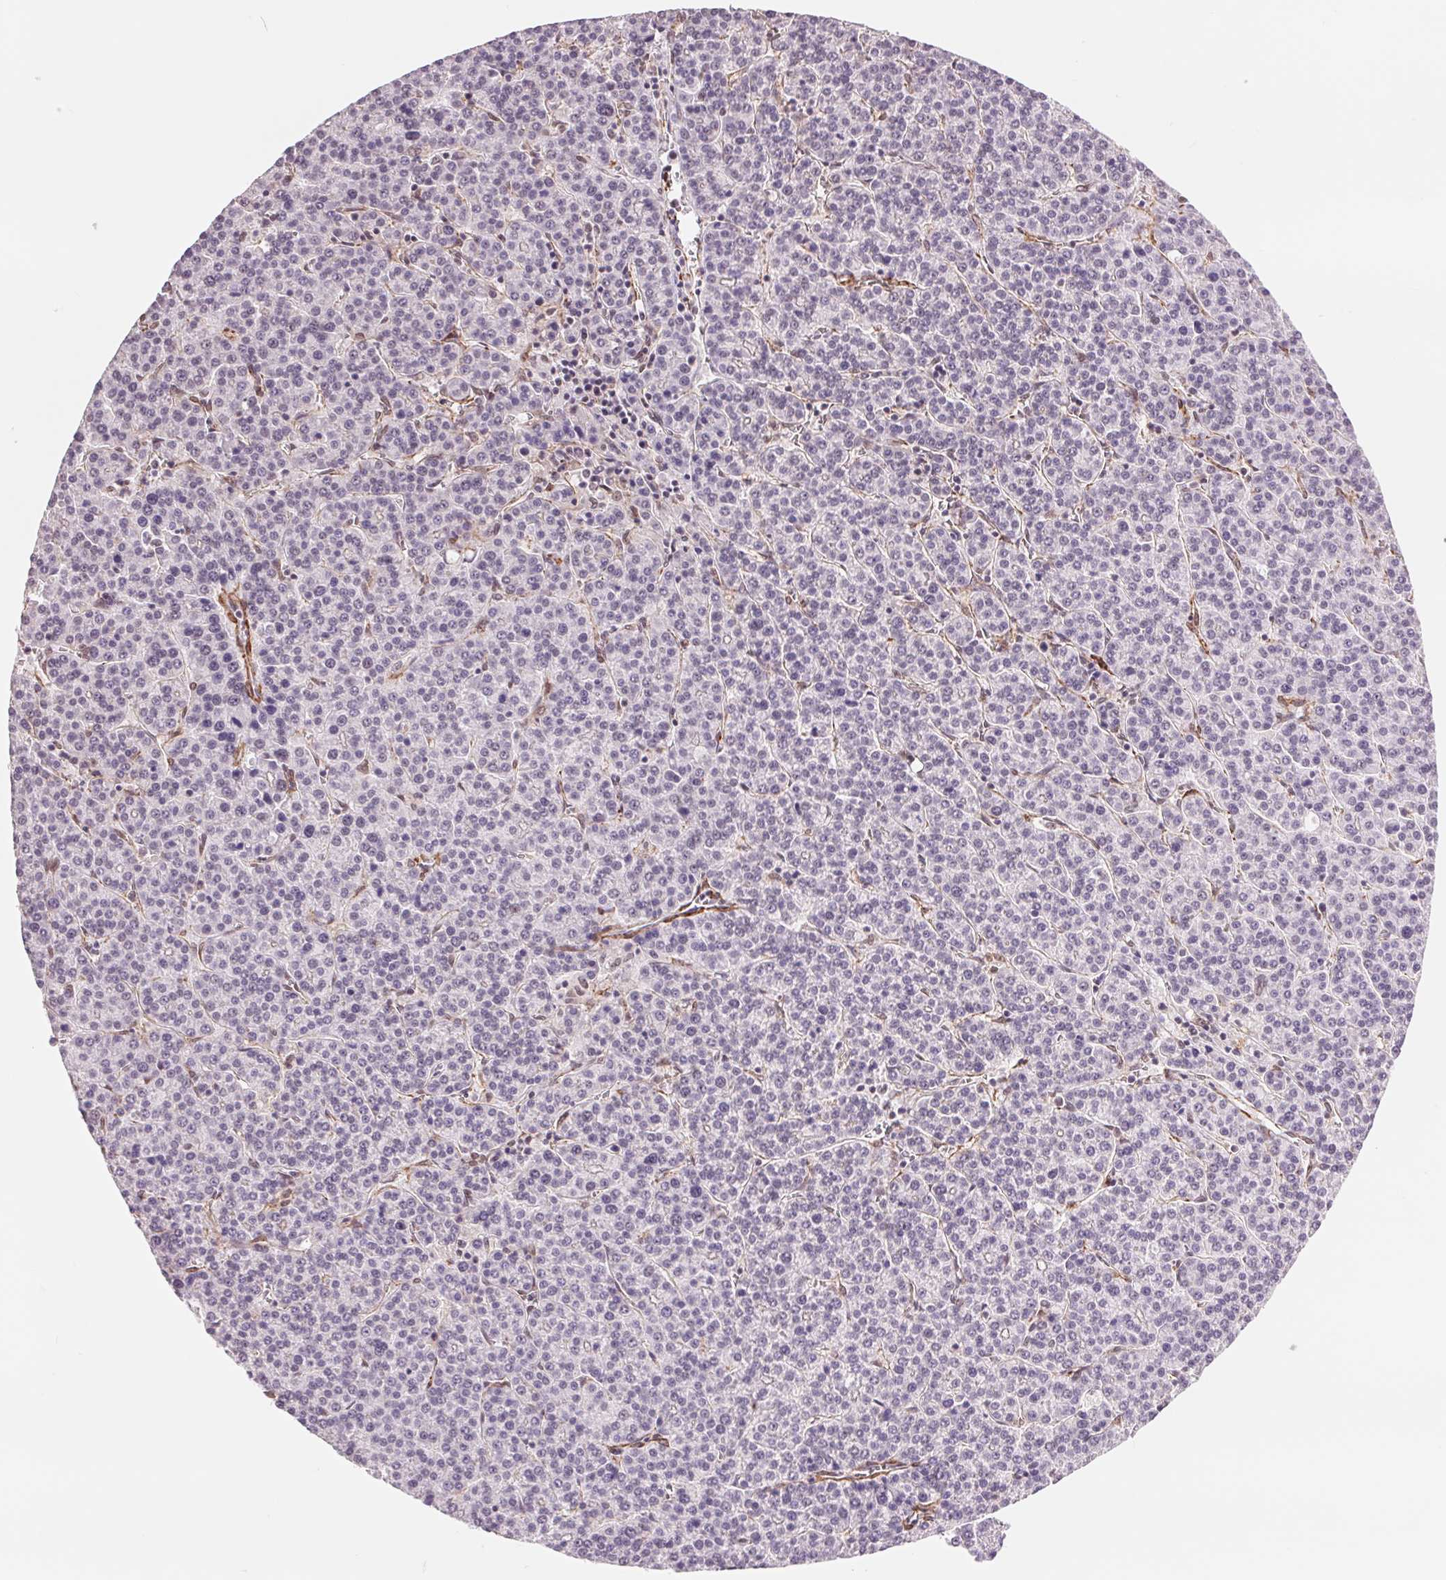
{"staining": {"intensity": "negative", "quantity": "none", "location": "none"}, "tissue": "liver cancer", "cell_type": "Tumor cells", "image_type": "cancer", "snomed": [{"axis": "morphology", "description": "Carcinoma, Hepatocellular, NOS"}, {"axis": "topography", "description": "Liver"}], "caption": "Micrograph shows no protein positivity in tumor cells of liver cancer tissue.", "gene": "BCAT1", "patient": {"sex": "female", "age": 58}}